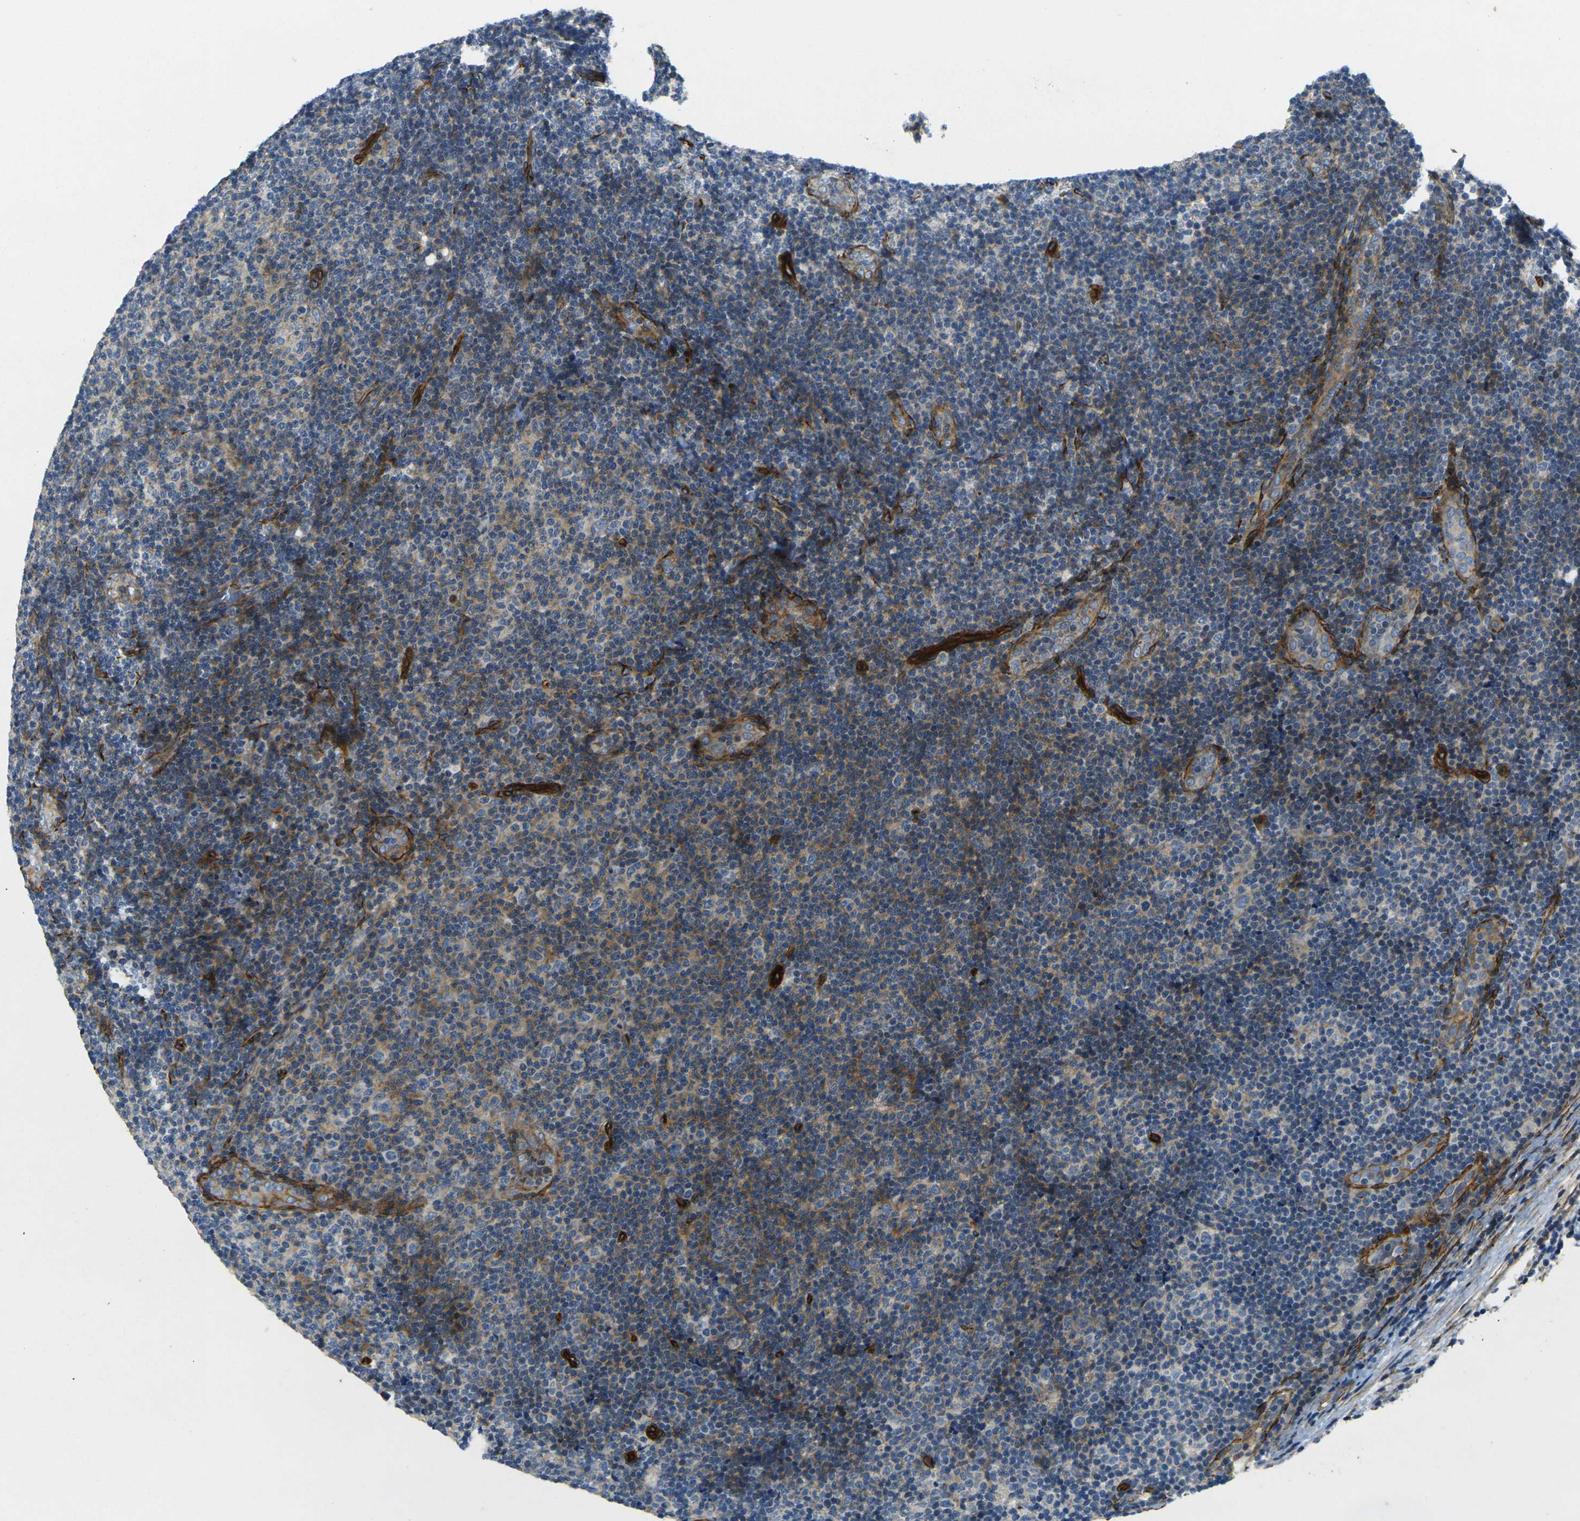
{"staining": {"intensity": "weak", "quantity": "<25%", "location": "cytoplasmic/membranous"}, "tissue": "lymphoma", "cell_type": "Tumor cells", "image_type": "cancer", "snomed": [{"axis": "morphology", "description": "Malignant lymphoma, non-Hodgkin's type, Low grade"}, {"axis": "topography", "description": "Lymph node"}], "caption": "There is no significant positivity in tumor cells of lymphoma. (DAB (3,3'-diaminobenzidine) IHC visualized using brightfield microscopy, high magnification).", "gene": "EPHA7", "patient": {"sex": "male", "age": 83}}